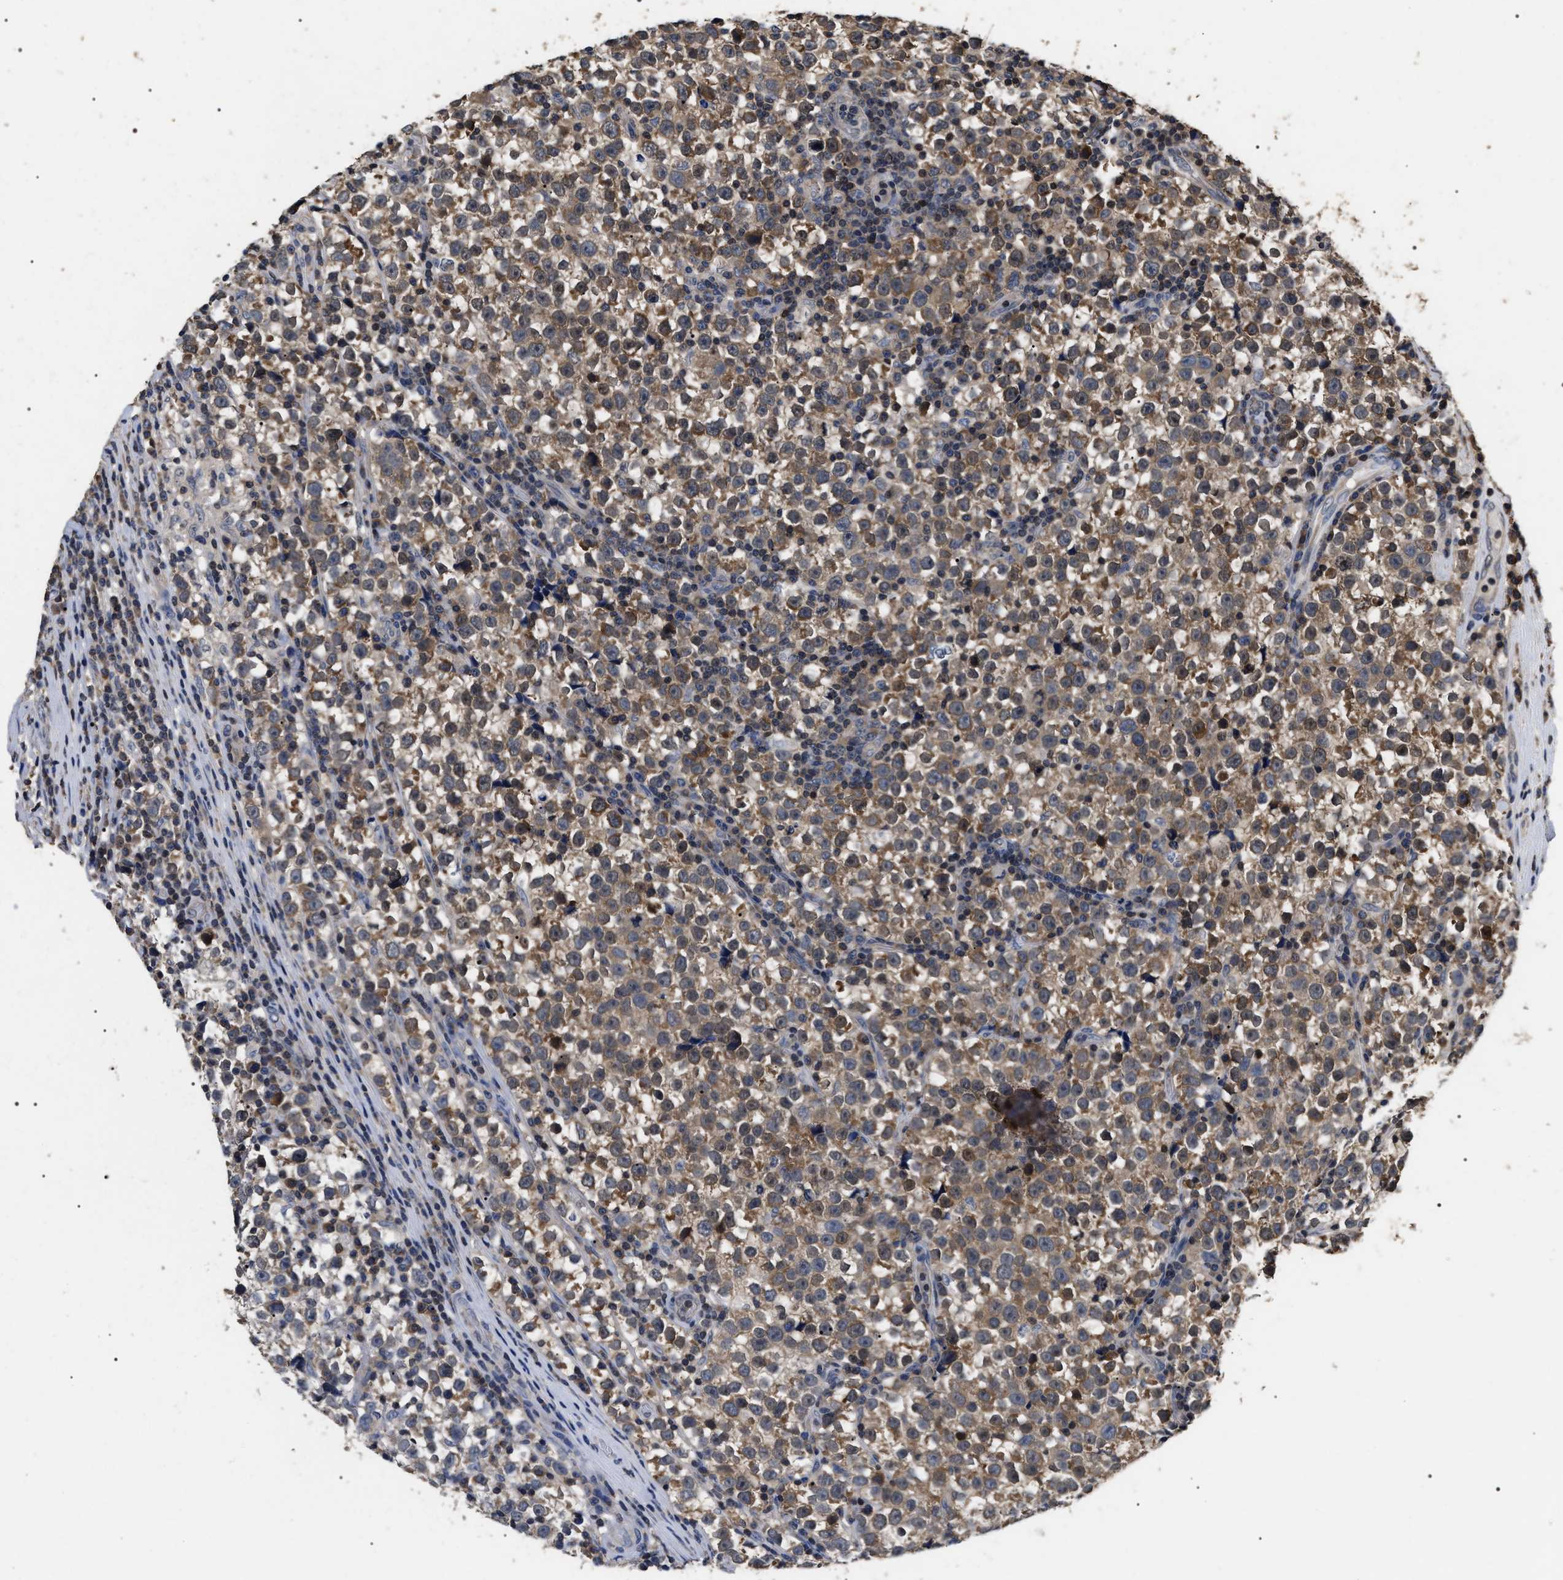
{"staining": {"intensity": "moderate", "quantity": ">75%", "location": "cytoplasmic/membranous"}, "tissue": "testis cancer", "cell_type": "Tumor cells", "image_type": "cancer", "snomed": [{"axis": "morphology", "description": "Normal tissue, NOS"}, {"axis": "morphology", "description": "Seminoma, NOS"}, {"axis": "topography", "description": "Testis"}], "caption": "The image exhibits a brown stain indicating the presence of a protein in the cytoplasmic/membranous of tumor cells in testis cancer (seminoma).", "gene": "UPF3A", "patient": {"sex": "male", "age": 43}}